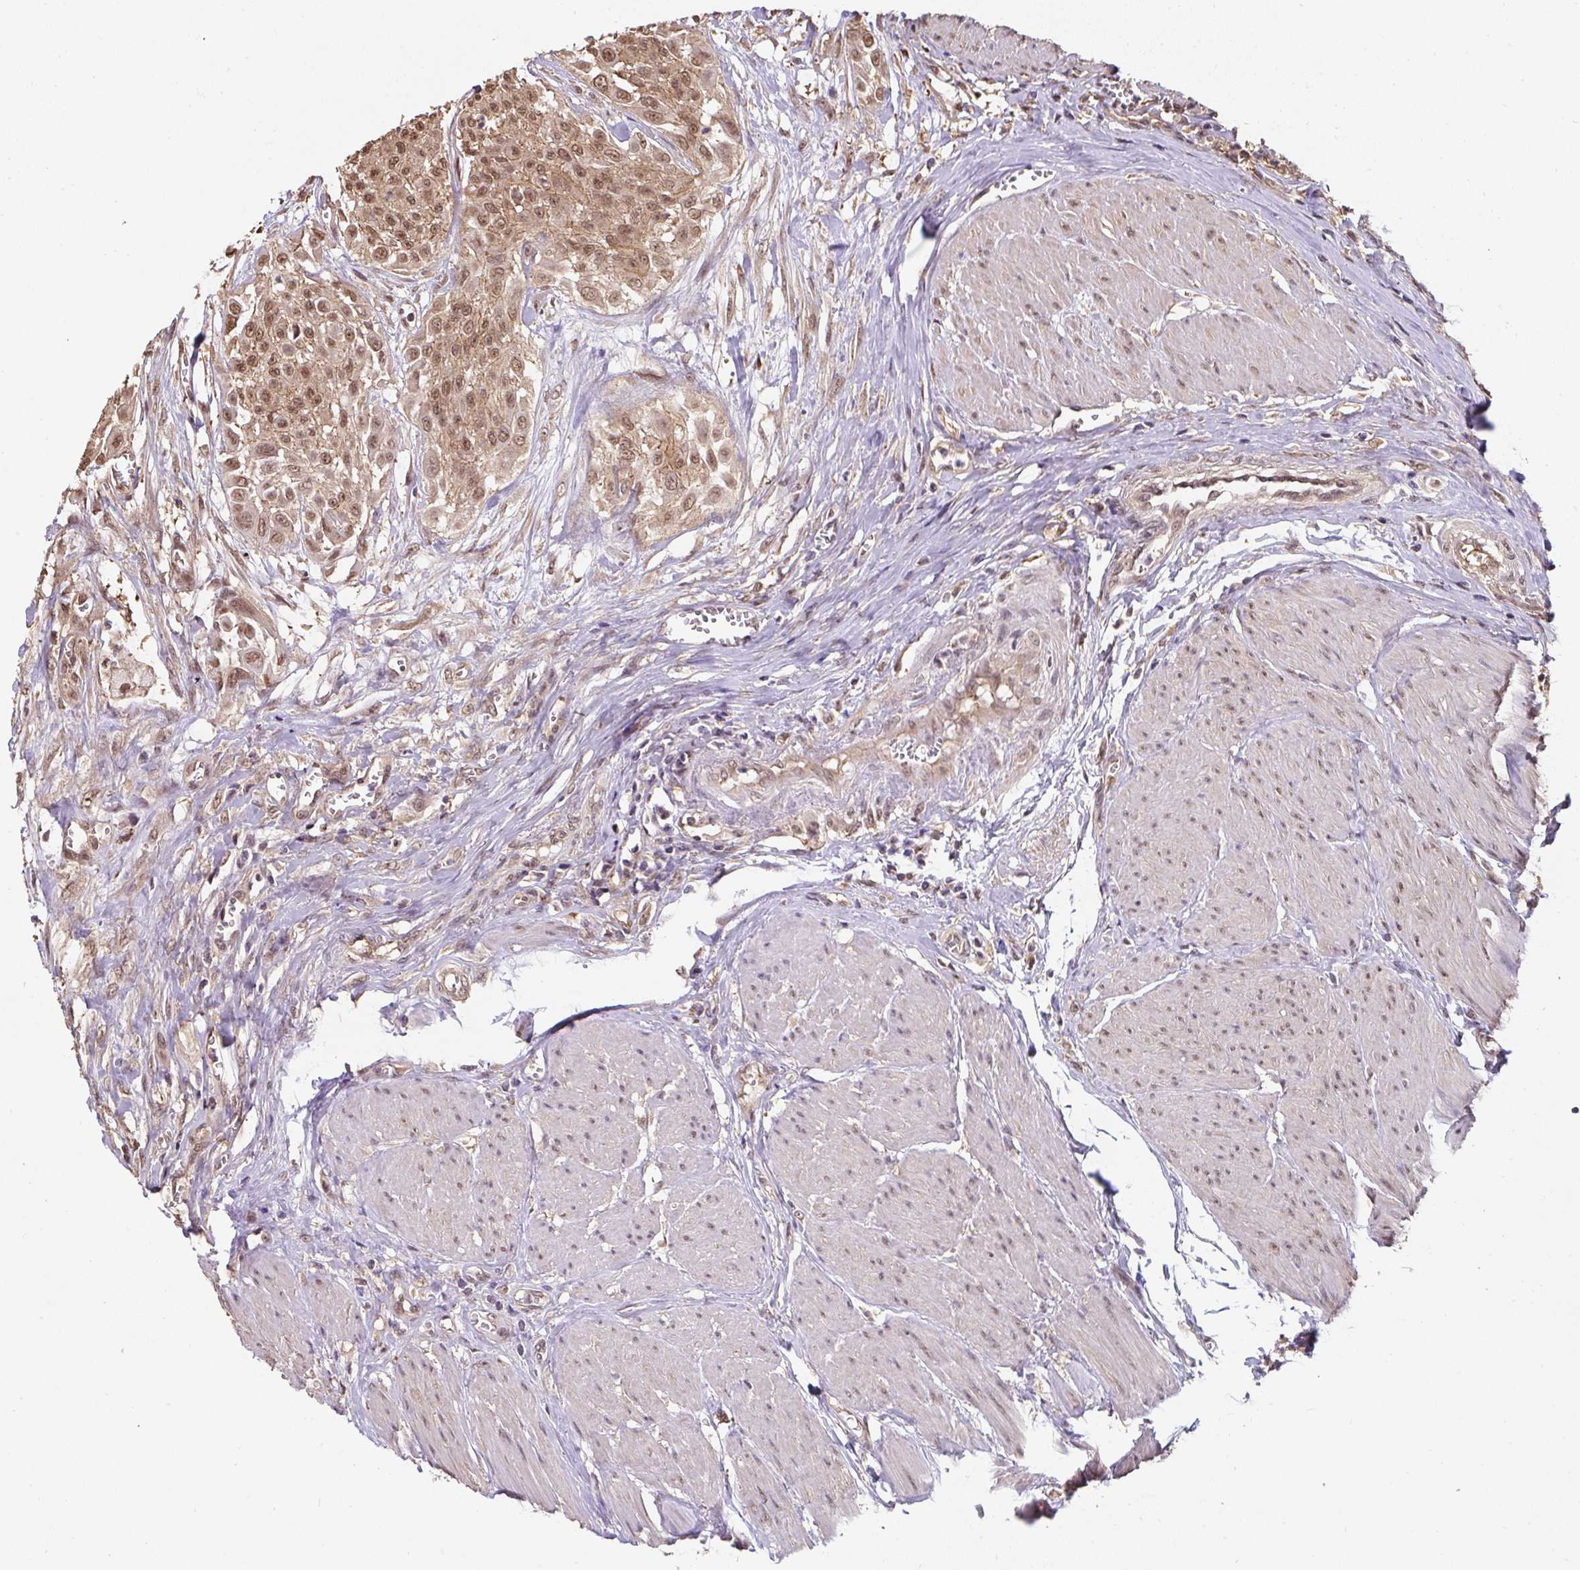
{"staining": {"intensity": "moderate", "quantity": ">75%", "location": "nuclear"}, "tissue": "urothelial cancer", "cell_type": "Tumor cells", "image_type": "cancer", "snomed": [{"axis": "morphology", "description": "Urothelial carcinoma, High grade"}, {"axis": "topography", "description": "Urinary bladder"}], "caption": "IHC (DAB (3,3'-diaminobenzidine)) staining of human urothelial carcinoma (high-grade) demonstrates moderate nuclear protein staining in about >75% of tumor cells.", "gene": "ST13", "patient": {"sex": "male", "age": 57}}